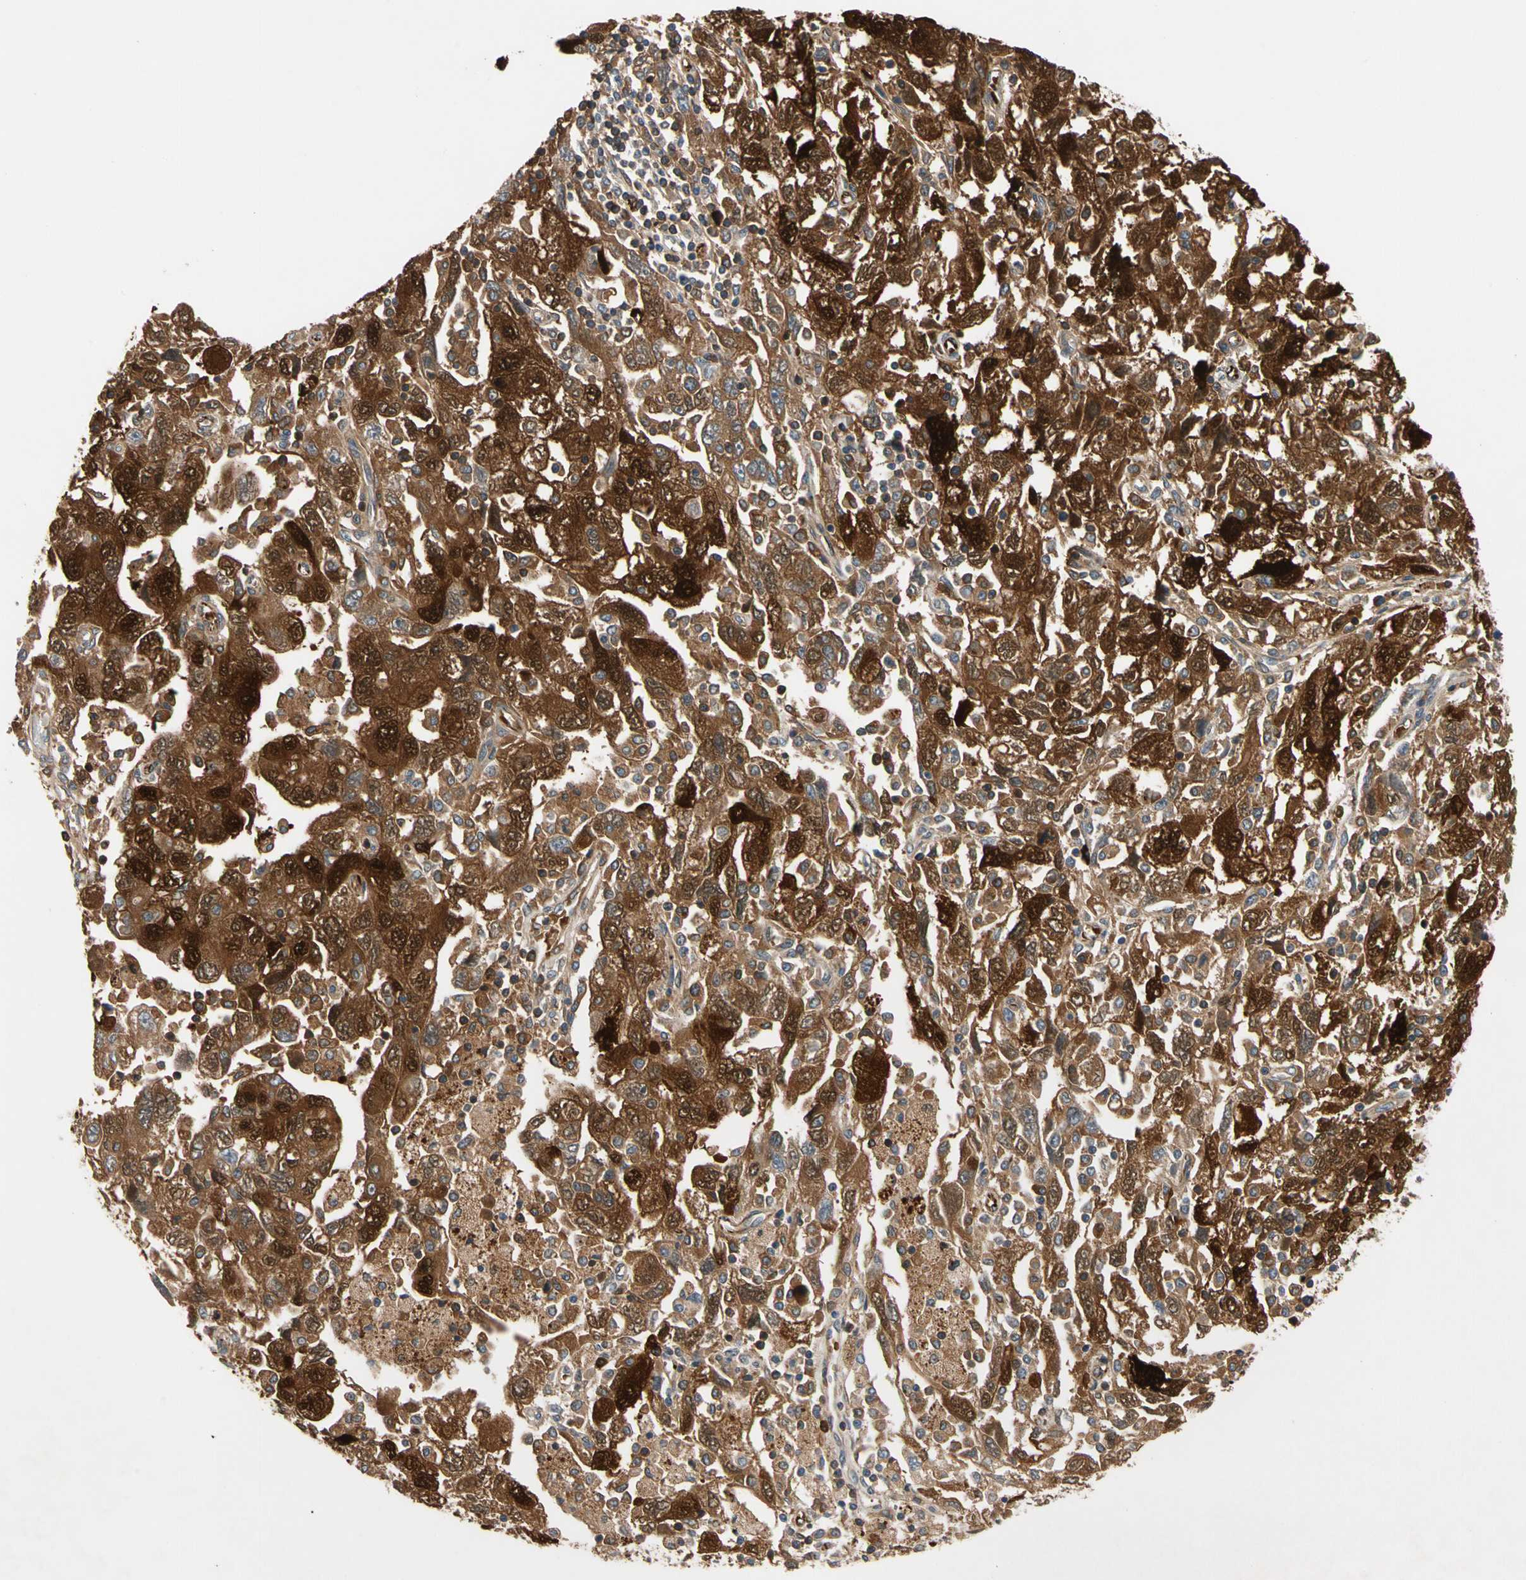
{"staining": {"intensity": "strong", "quantity": ">75%", "location": "cytoplasmic/membranous"}, "tissue": "ovarian cancer", "cell_type": "Tumor cells", "image_type": "cancer", "snomed": [{"axis": "morphology", "description": "Carcinoma, NOS"}, {"axis": "morphology", "description": "Cystadenocarcinoma, serous, NOS"}, {"axis": "topography", "description": "Ovary"}], "caption": "The photomicrograph demonstrates immunohistochemical staining of serous cystadenocarcinoma (ovarian). There is strong cytoplasmic/membranous expression is present in about >75% of tumor cells.", "gene": "FGD6", "patient": {"sex": "female", "age": 69}}